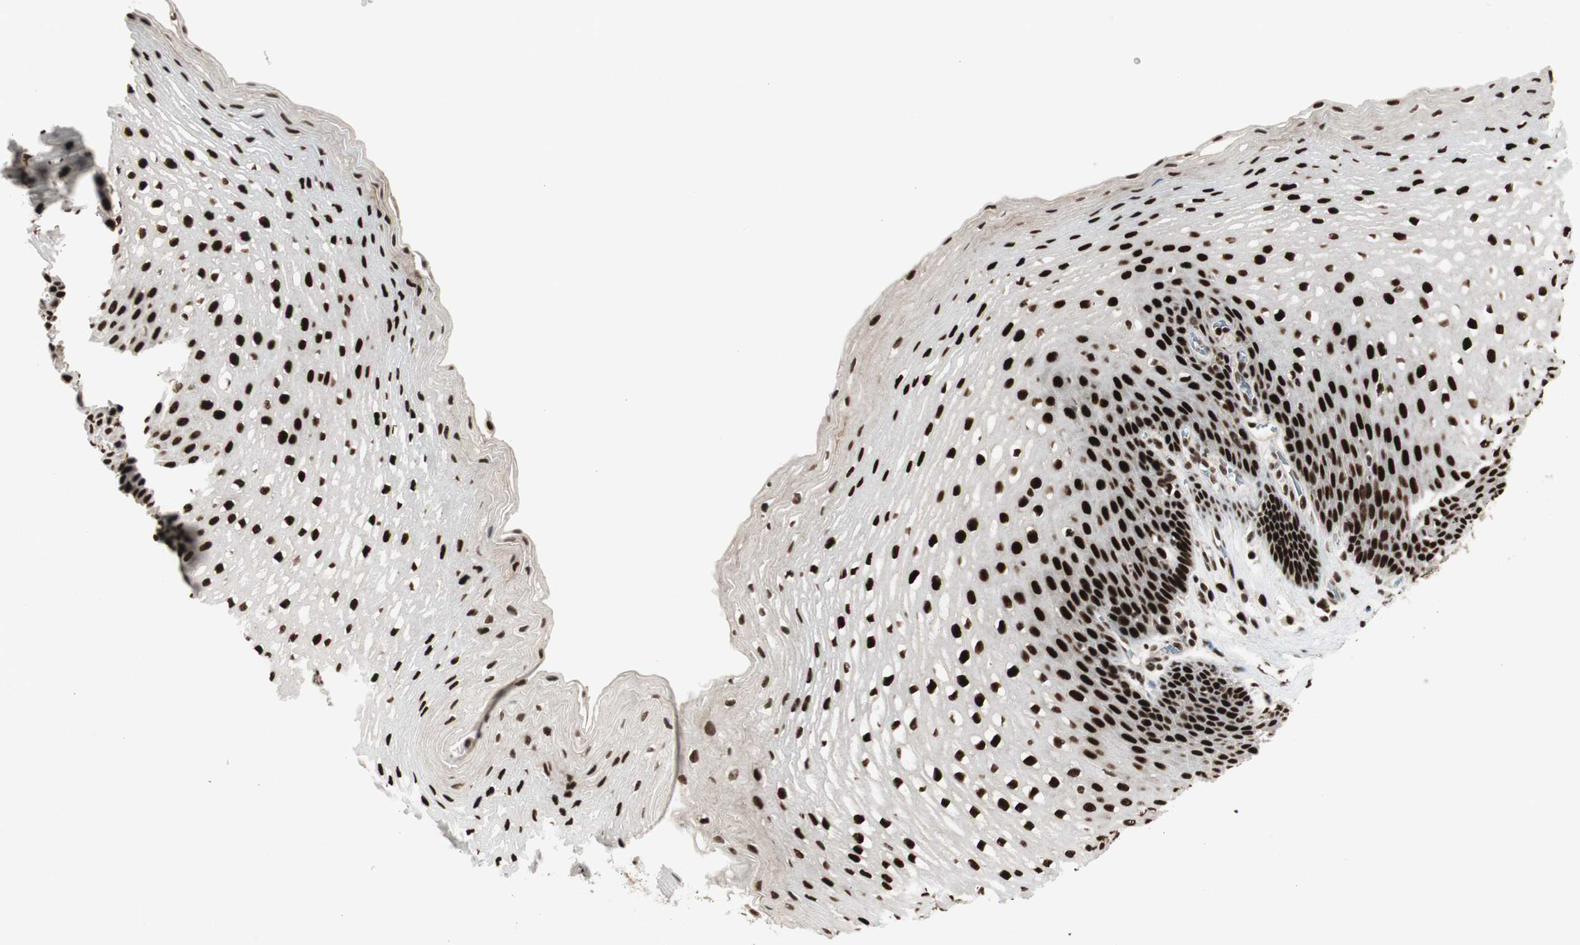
{"staining": {"intensity": "strong", "quantity": ">75%", "location": "nuclear"}, "tissue": "esophagus", "cell_type": "Squamous epithelial cells", "image_type": "normal", "snomed": [{"axis": "morphology", "description": "Normal tissue, NOS"}, {"axis": "topography", "description": "Esophagus"}], "caption": "Esophagus stained for a protein exhibits strong nuclear positivity in squamous epithelial cells. (IHC, brightfield microscopy, high magnification).", "gene": "HEXIM1", "patient": {"sex": "male", "age": 48}}